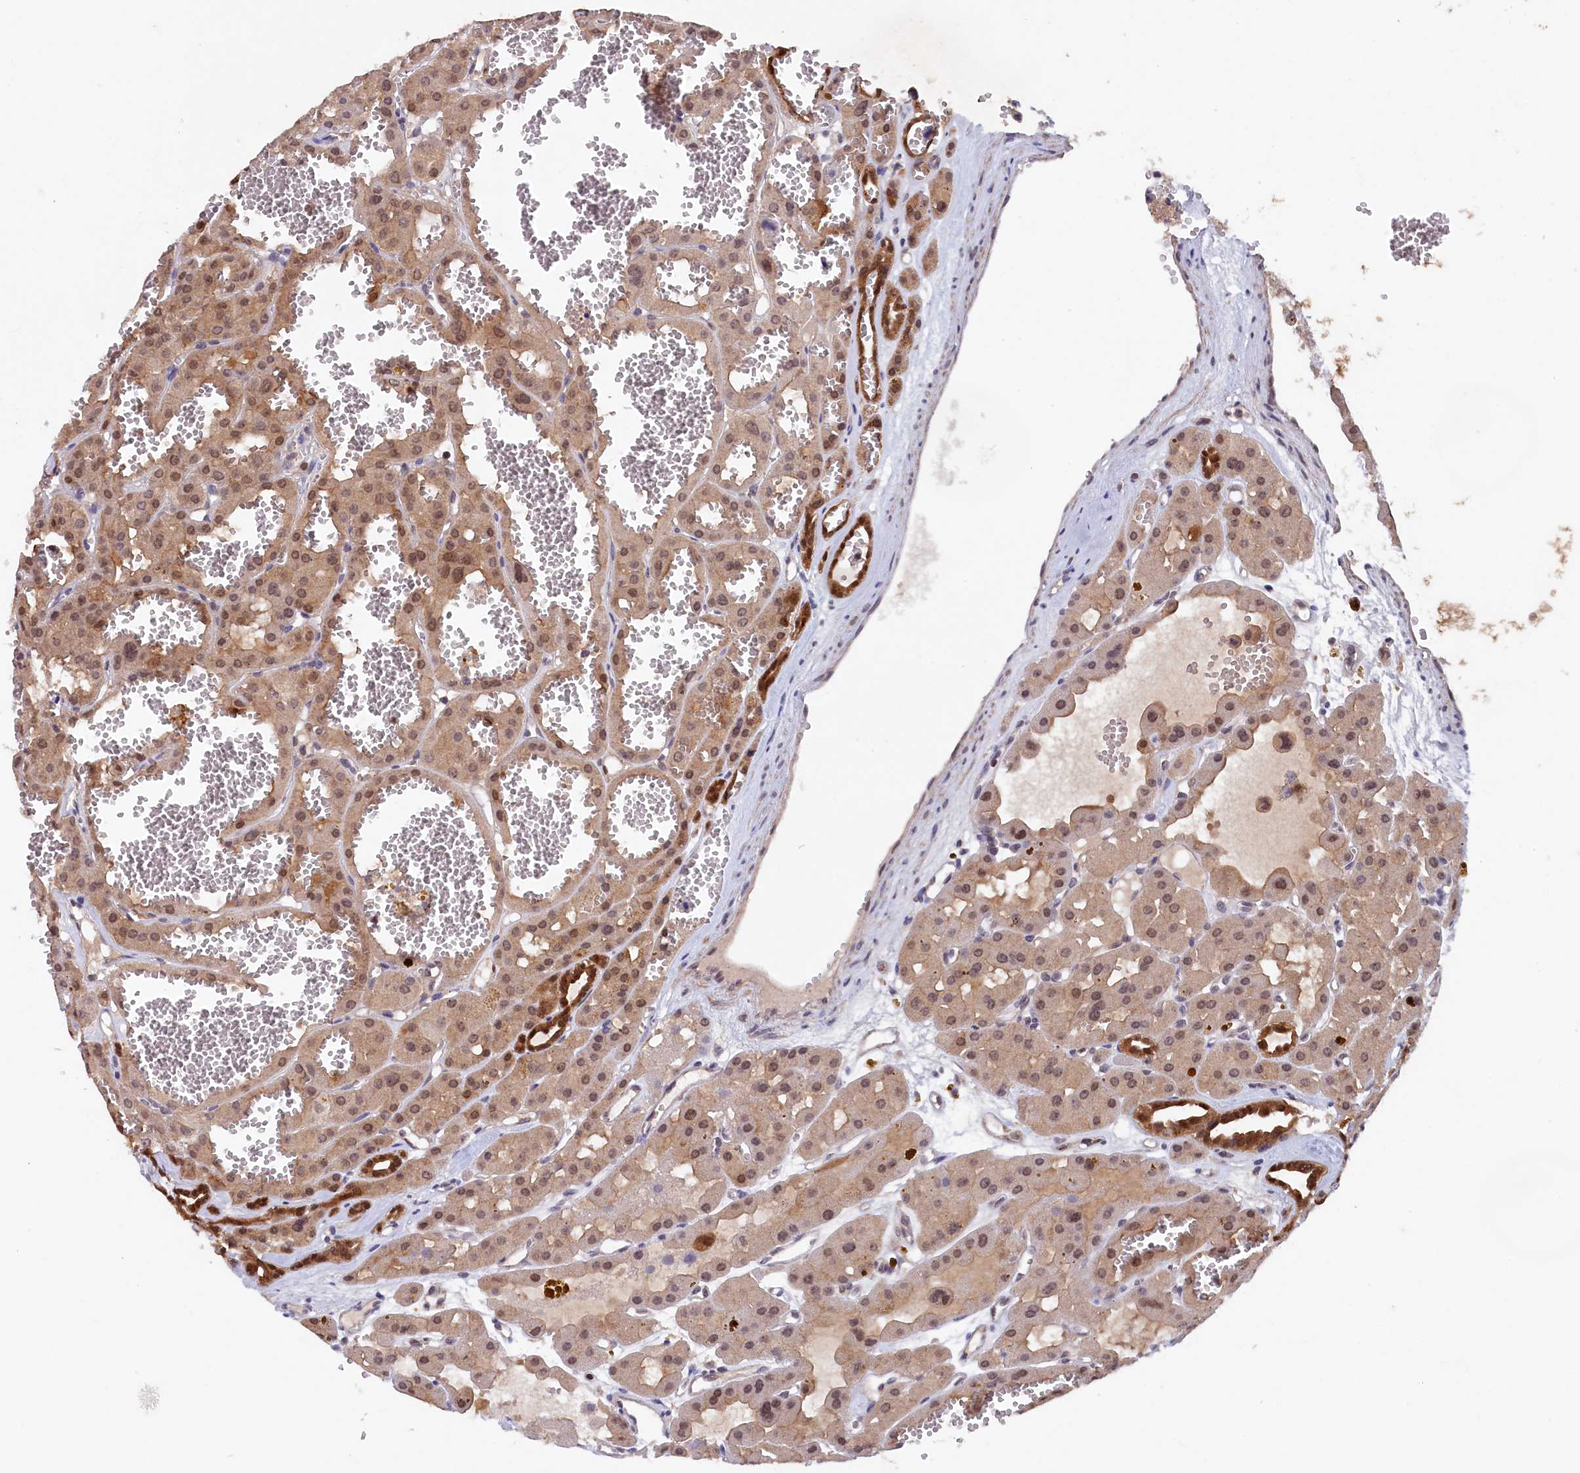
{"staining": {"intensity": "moderate", "quantity": ">75%", "location": "cytoplasmic/membranous,nuclear"}, "tissue": "renal cancer", "cell_type": "Tumor cells", "image_type": "cancer", "snomed": [{"axis": "morphology", "description": "Carcinoma, NOS"}, {"axis": "topography", "description": "Kidney"}], "caption": "This photomicrograph exhibits immunohistochemistry (IHC) staining of renal carcinoma, with medium moderate cytoplasmic/membranous and nuclear expression in about >75% of tumor cells.", "gene": "JPT2", "patient": {"sex": "female", "age": 75}}